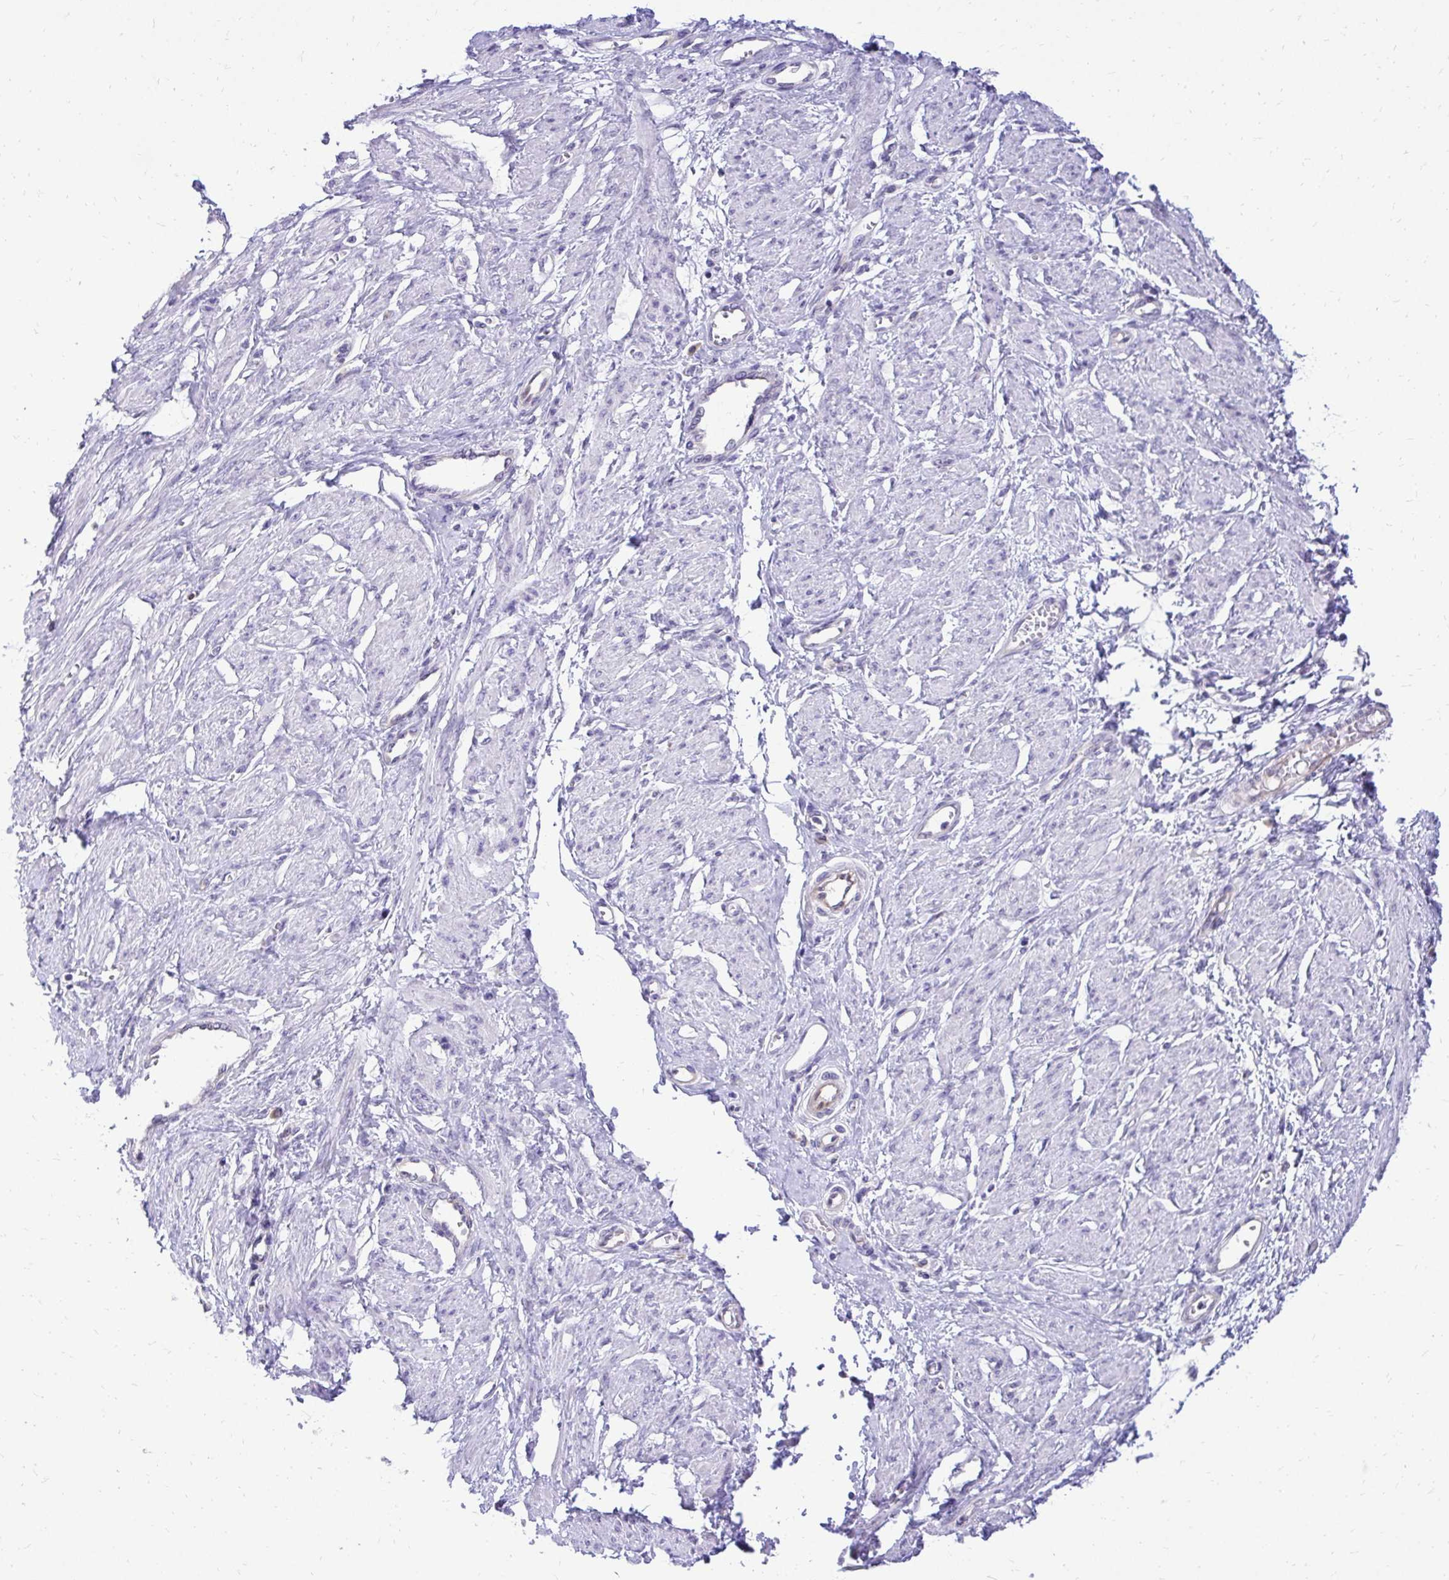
{"staining": {"intensity": "negative", "quantity": "none", "location": "none"}, "tissue": "smooth muscle", "cell_type": "Smooth muscle cells", "image_type": "normal", "snomed": [{"axis": "morphology", "description": "Normal tissue, NOS"}, {"axis": "topography", "description": "Smooth muscle"}, {"axis": "topography", "description": "Uterus"}], "caption": "This is a histopathology image of immunohistochemistry (IHC) staining of normal smooth muscle, which shows no expression in smooth muscle cells.", "gene": "NIFK", "patient": {"sex": "female", "age": 39}}